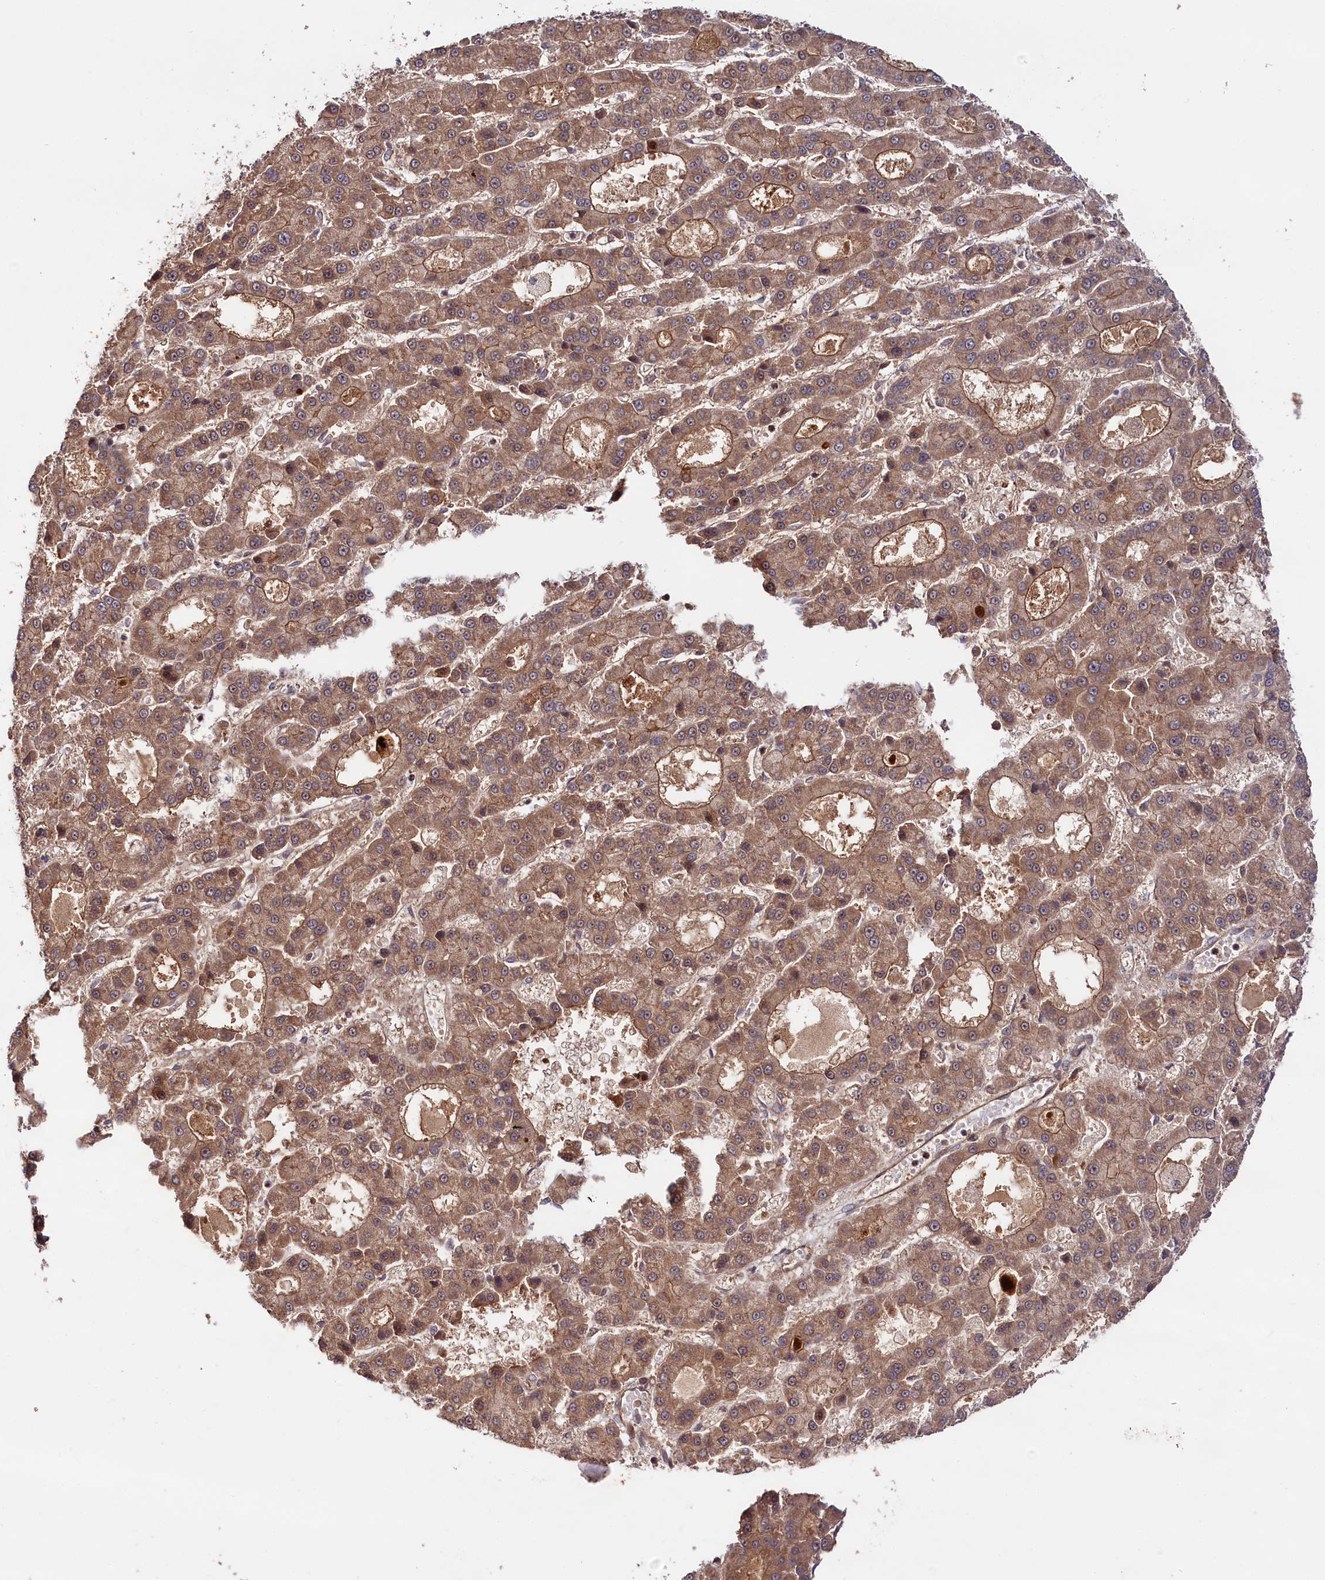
{"staining": {"intensity": "moderate", "quantity": ">75%", "location": "cytoplasmic/membranous"}, "tissue": "liver cancer", "cell_type": "Tumor cells", "image_type": "cancer", "snomed": [{"axis": "morphology", "description": "Carcinoma, Hepatocellular, NOS"}, {"axis": "topography", "description": "Liver"}], "caption": "Immunohistochemistry photomicrograph of human liver hepatocellular carcinoma stained for a protein (brown), which exhibits medium levels of moderate cytoplasmic/membranous expression in approximately >75% of tumor cells.", "gene": "NEDD1", "patient": {"sex": "male", "age": 70}}